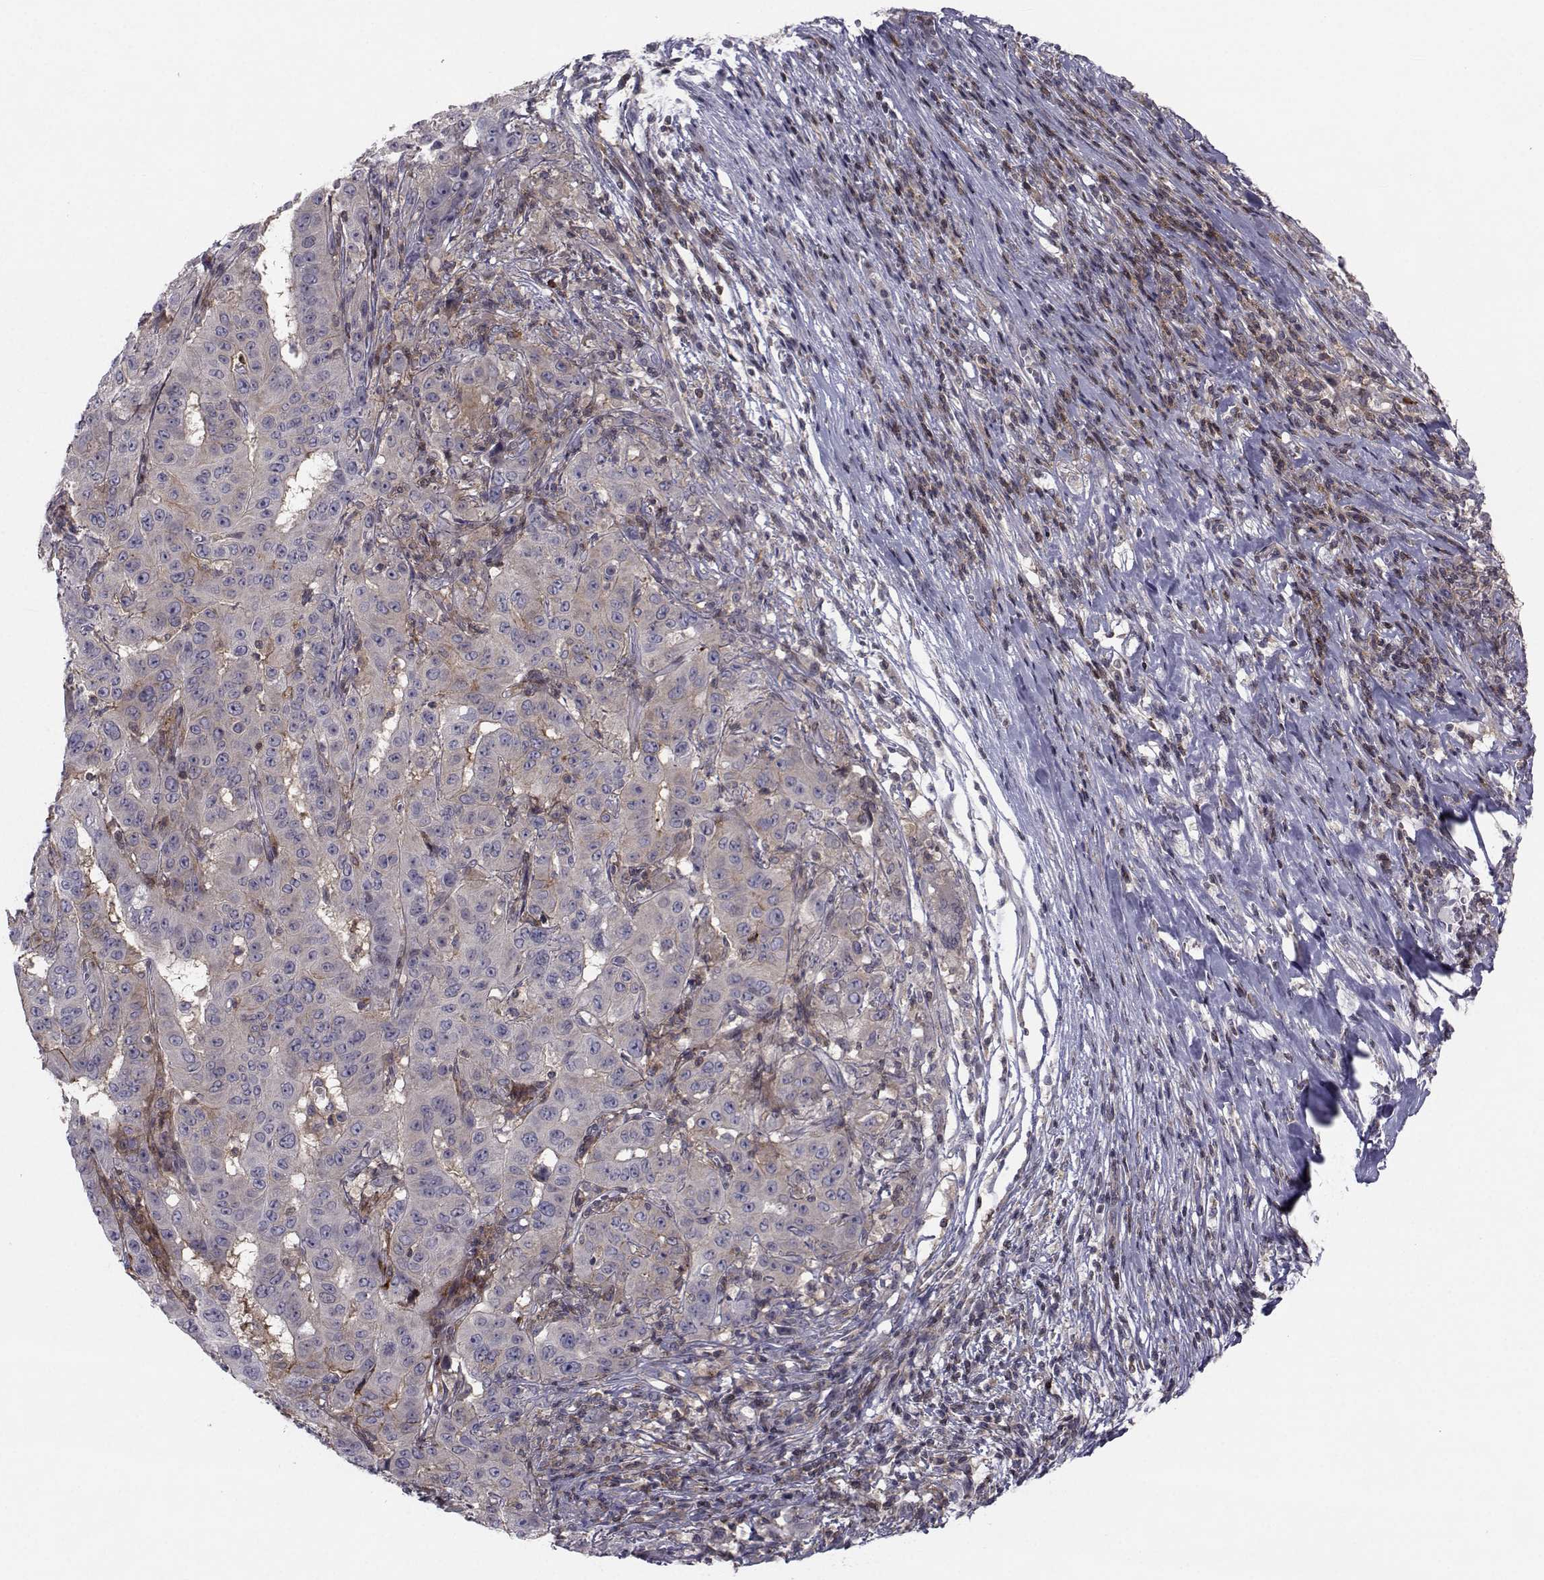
{"staining": {"intensity": "negative", "quantity": "none", "location": "none"}, "tissue": "pancreatic cancer", "cell_type": "Tumor cells", "image_type": "cancer", "snomed": [{"axis": "morphology", "description": "Adenocarcinoma, NOS"}, {"axis": "topography", "description": "Pancreas"}], "caption": "Pancreatic cancer (adenocarcinoma) was stained to show a protein in brown. There is no significant staining in tumor cells.", "gene": "PCP4L1", "patient": {"sex": "male", "age": 63}}